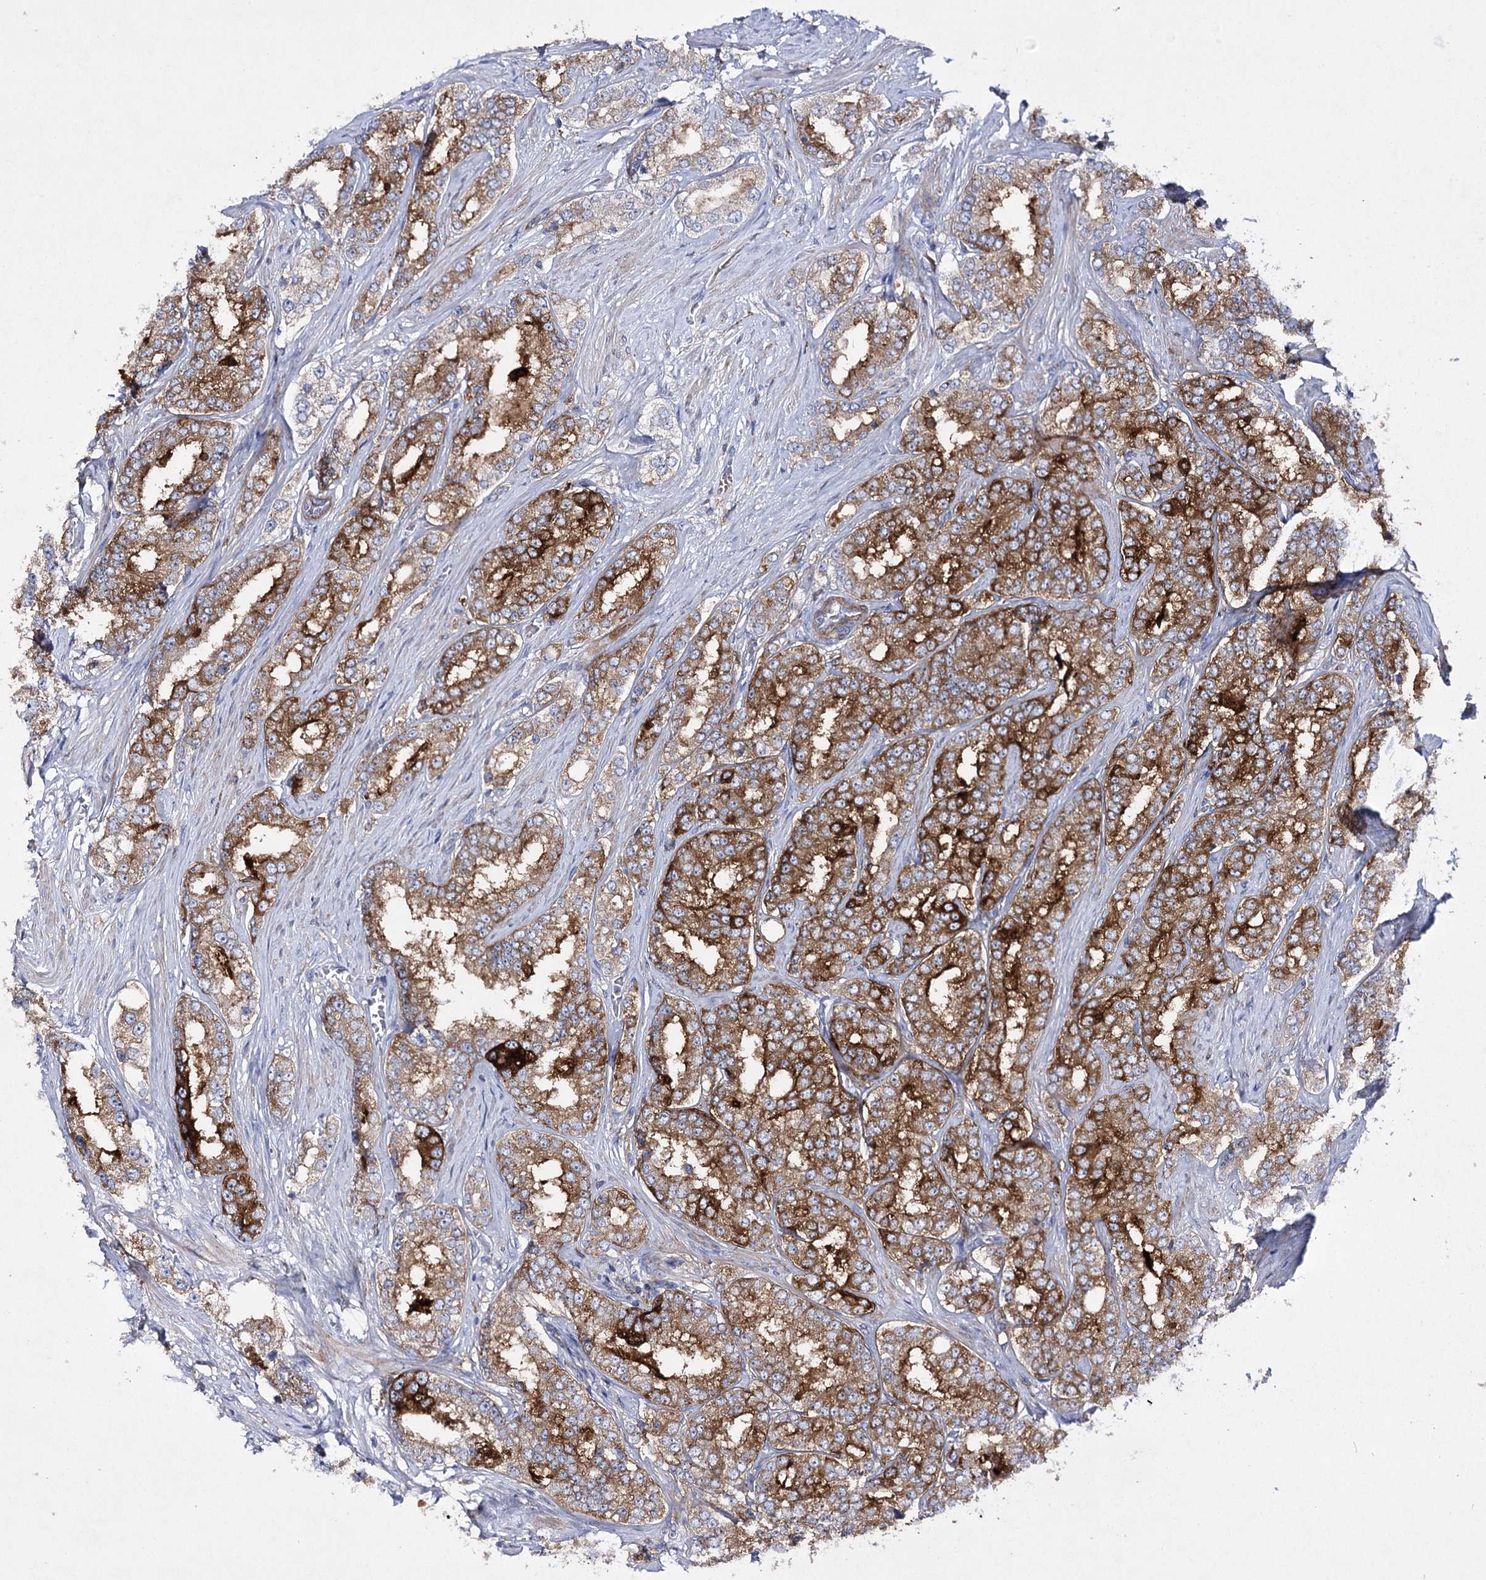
{"staining": {"intensity": "strong", "quantity": ">75%", "location": "cytoplasmic/membranous"}, "tissue": "prostate cancer", "cell_type": "Tumor cells", "image_type": "cancer", "snomed": [{"axis": "morphology", "description": "Normal tissue, NOS"}, {"axis": "morphology", "description": "Adenocarcinoma, High grade"}, {"axis": "topography", "description": "Prostate"}], "caption": "IHC image of human prostate cancer stained for a protein (brown), which demonstrates high levels of strong cytoplasmic/membranous staining in about >75% of tumor cells.", "gene": "COX15", "patient": {"sex": "male", "age": 83}}